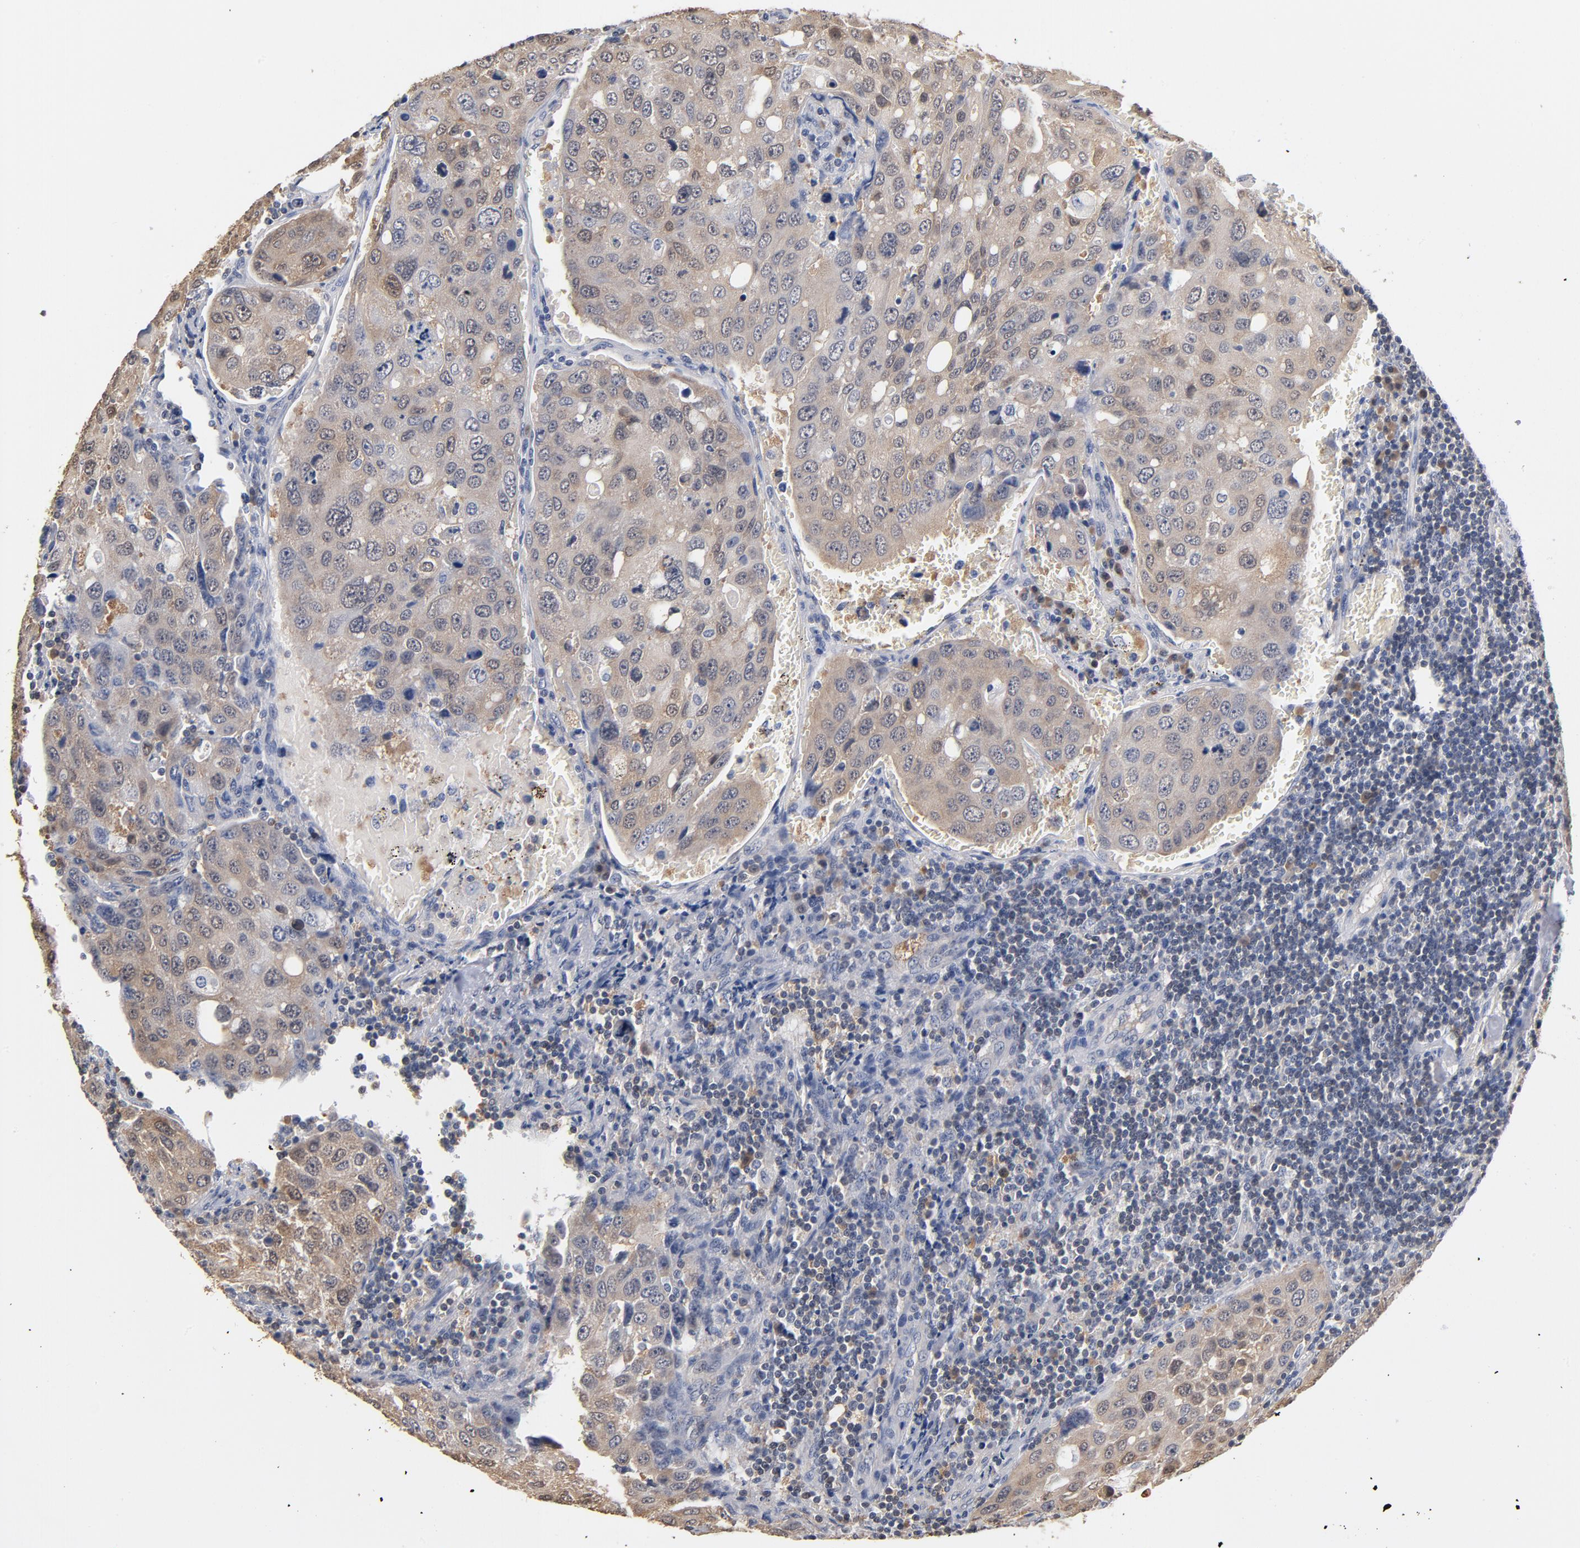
{"staining": {"intensity": "weak", "quantity": "25%-75%", "location": "cytoplasmic/membranous"}, "tissue": "urothelial cancer", "cell_type": "Tumor cells", "image_type": "cancer", "snomed": [{"axis": "morphology", "description": "Urothelial carcinoma, High grade"}, {"axis": "topography", "description": "Lymph node"}, {"axis": "topography", "description": "Urinary bladder"}], "caption": "Weak cytoplasmic/membranous protein expression is seen in about 25%-75% of tumor cells in urothelial carcinoma (high-grade). (DAB IHC, brown staining for protein, blue staining for nuclei).", "gene": "MIF", "patient": {"sex": "male", "age": 51}}